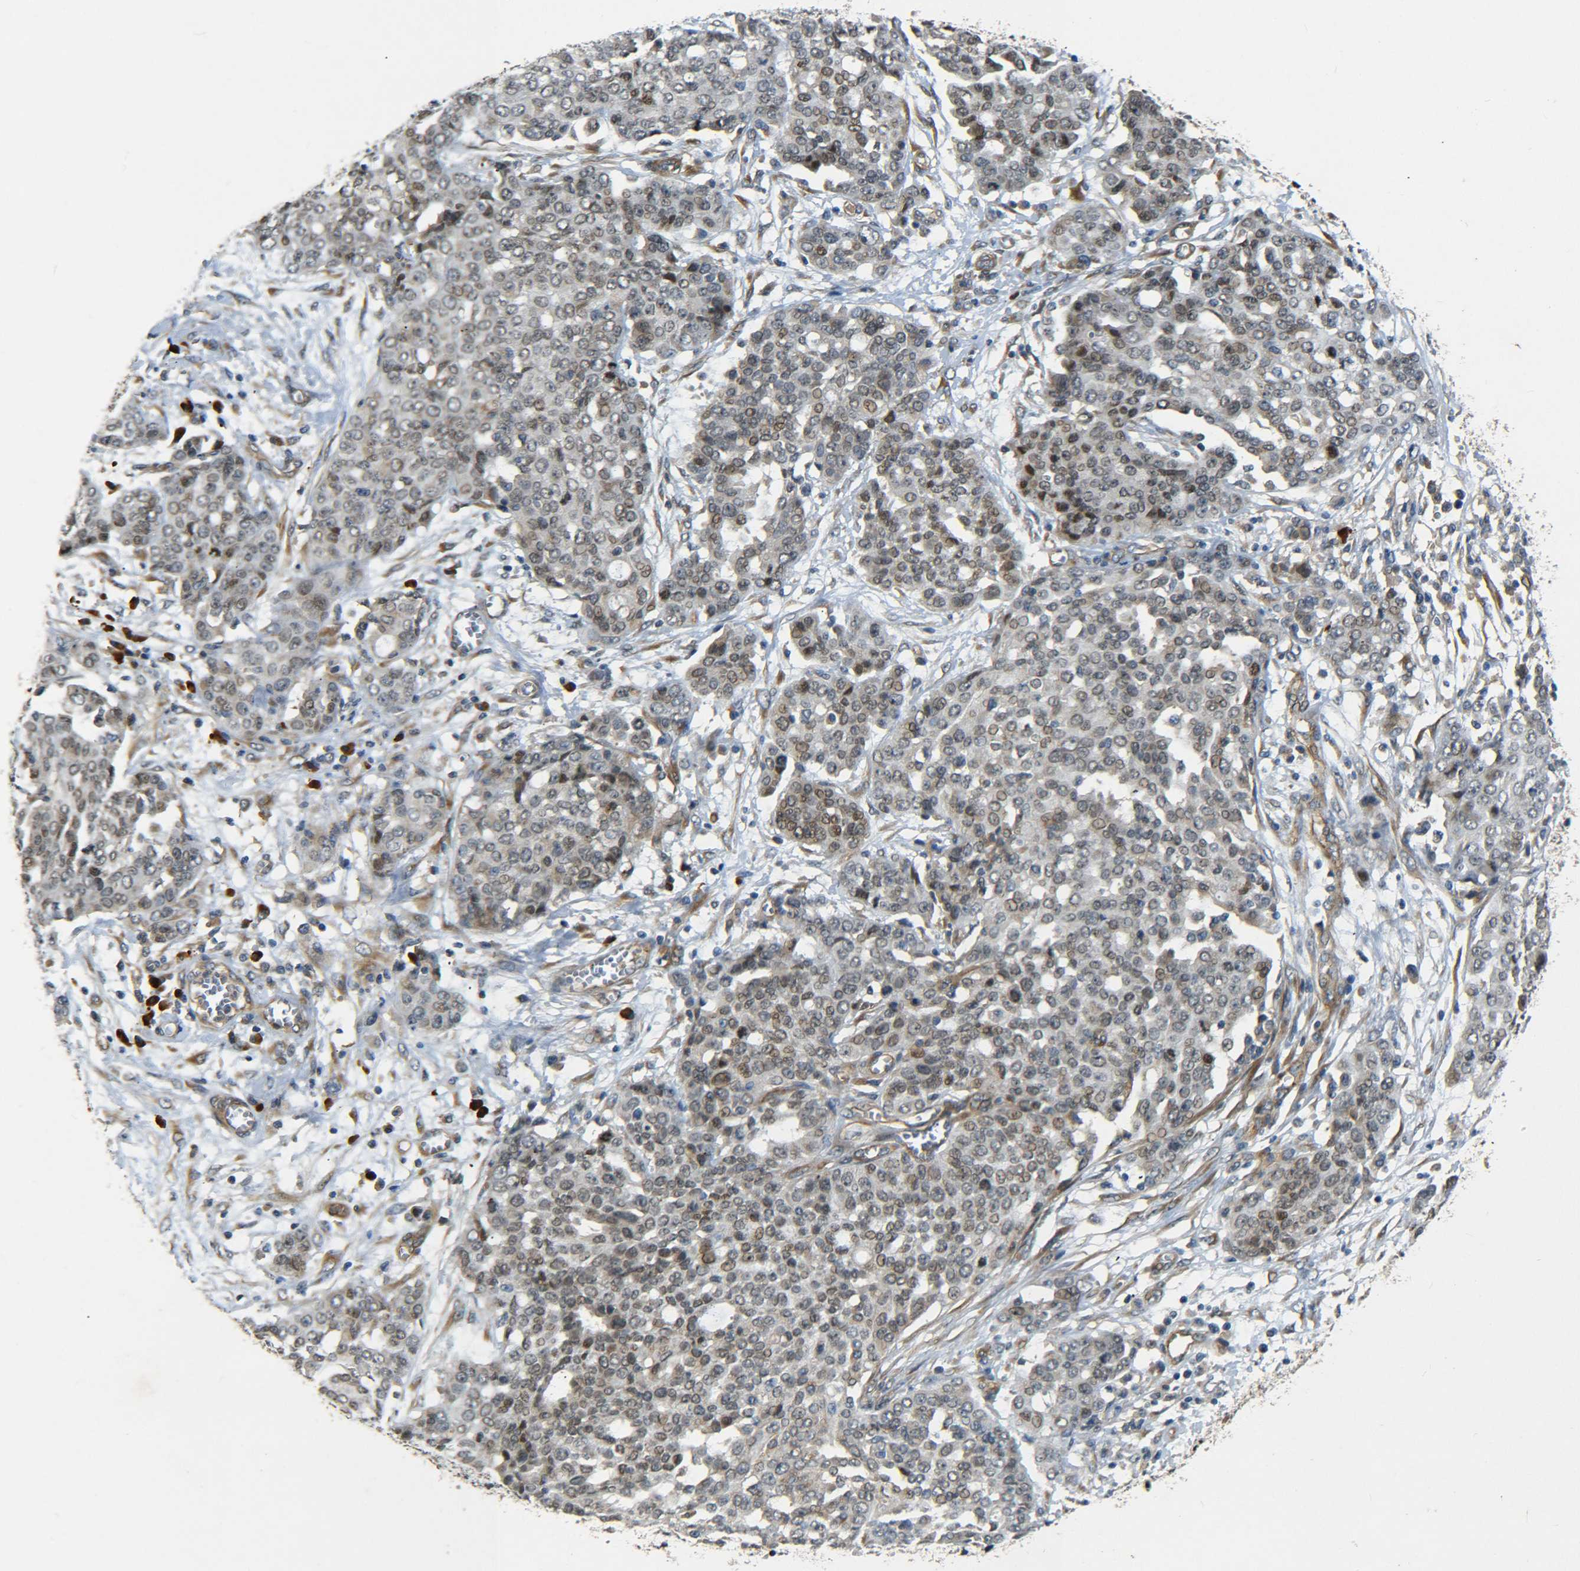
{"staining": {"intensity": "weak", "quantity": ">75%", "location": "nuclear"}, "tissue": "ovarian cancer", "cell_type": "Tumor cells", "image_type": "cancer", "snomed": [{"axis": "morphology", "description": "Cystadenocarcinoma, serous, NOS"}, {"axis": "topography", "description": "Soft tissue"}, {"axis": "topography", "description": "Ovary"}], "caption": "This micrograph shows ovarian serous cystadenocarcinoma stained with immunohistochemistry (IHC) to label a protein in brown. The nuclear of tumor cells show weak positivity for the protein. Nuclei are counter-stained blue.", "gene": "MEIS1", "patient": {"sex": "female", "age": 57}}